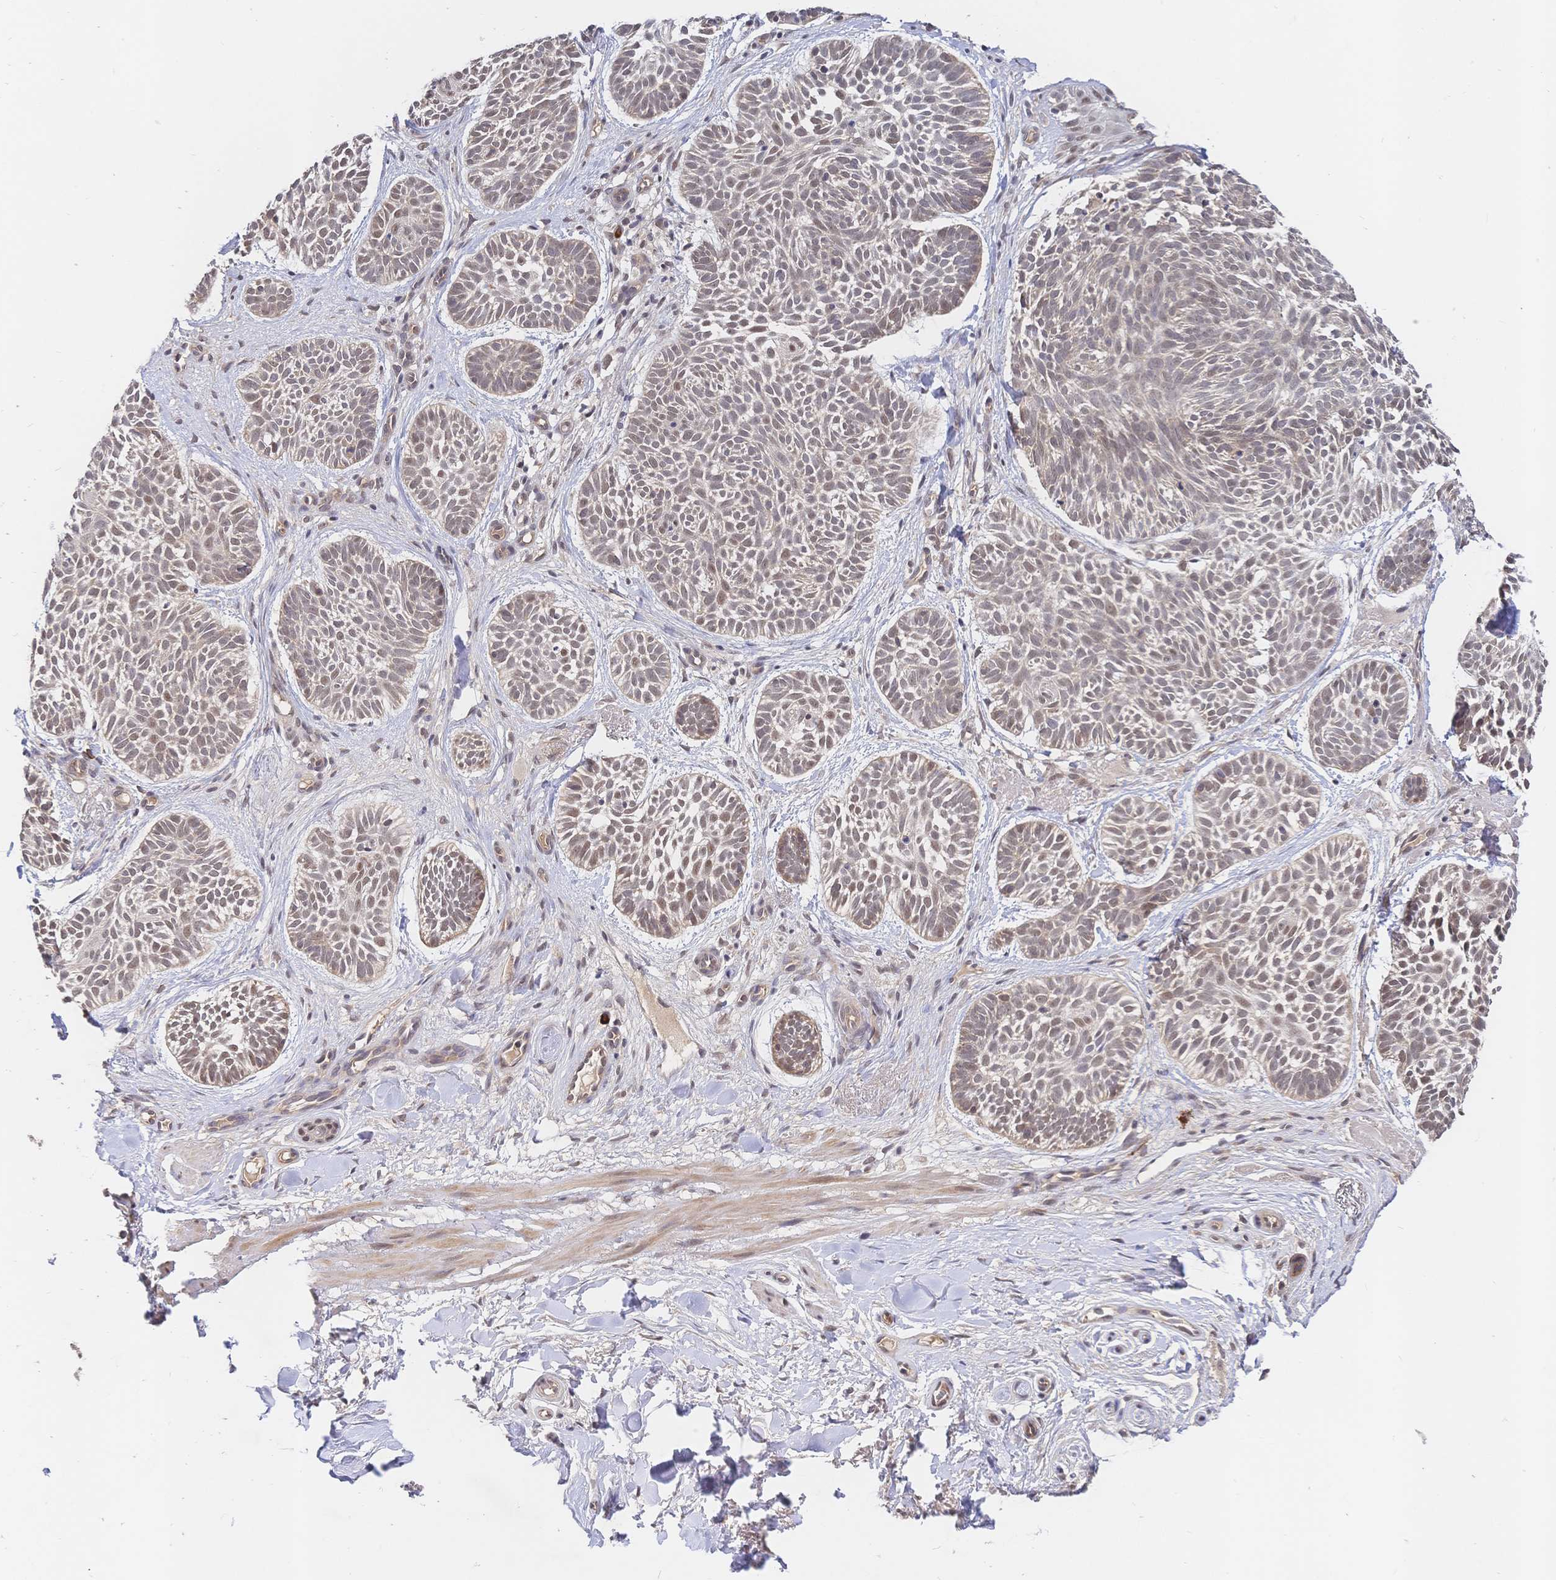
{"staining": {"intensity": "weak", "quantity": "<25%", "location": "nuclear"}, "tissue": "skin cancer", "cell_type": "Tumor cells", "image_type": "cancer", "snomed": [{"axis": "morphology", "description": "Basal cell carcinoma"}, {"axis": "topography", "description": "Skin"}], "caption": "This is a histopathology image of IHC staining of skin cancer, which shows no staining in tumor cells. (DAB immunohistochemistry (IHC) with hematoxylin counter stain).", "gene": "LMO4", "patient": {"sex": "male", "age": 89}}